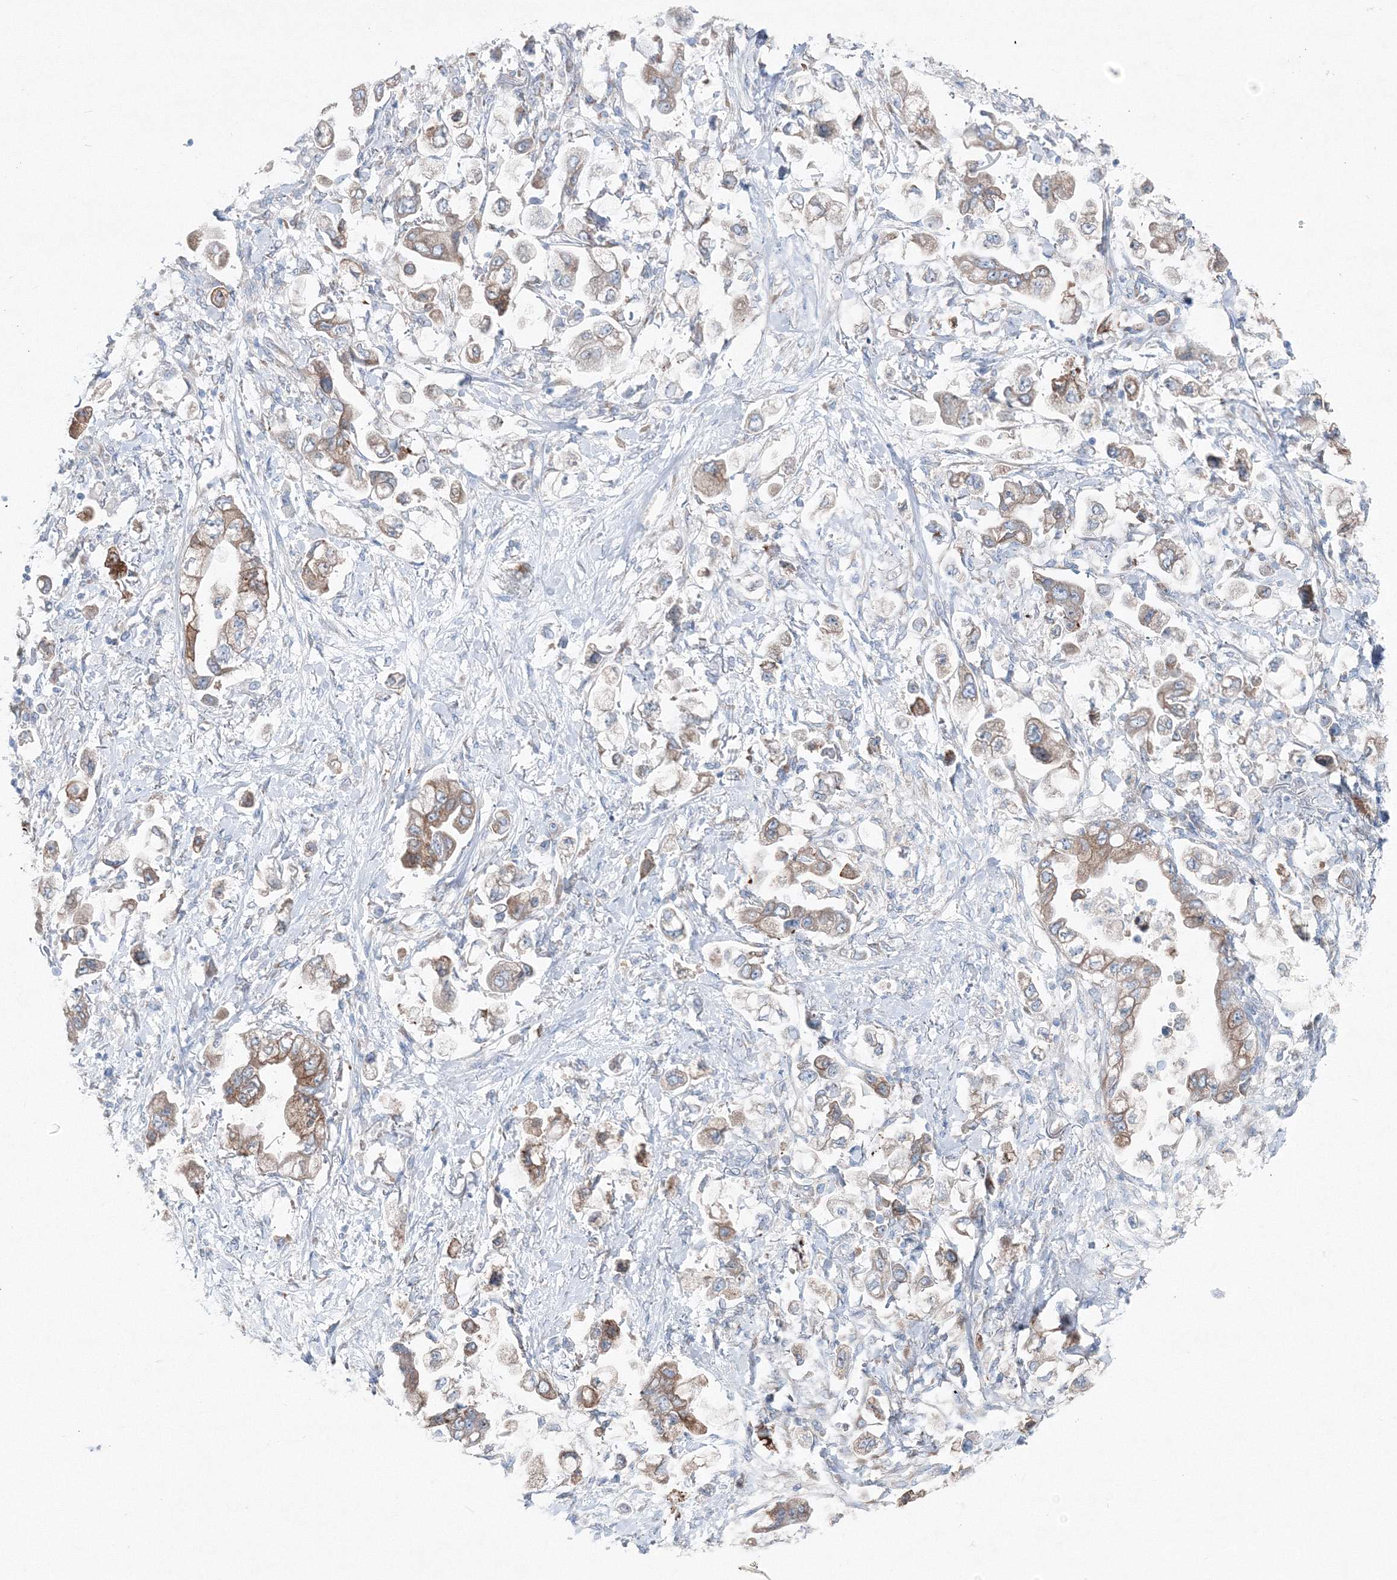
{"staining": {"intensity": "moderate", "quantity": ">75%", "location": "cytoplasmic/membranous"}, "tissue": "stomach cancer", "cell_type": "Tumor cells", "image_type": "cancer", "snomed": [{"axis": "morphology", "description": "Adenocarcinoma, NOS"}, {"axis": "topography", "description": "Stomach"}], "caption": "About >75% of tumor cells in stomach cancer exhibit moderate cytoplasmic/membranous protein positivity as visualized by brown immunohistochemical staining.", "gene": "RCN1", "patient": {"sex": "male", "age": 62}}